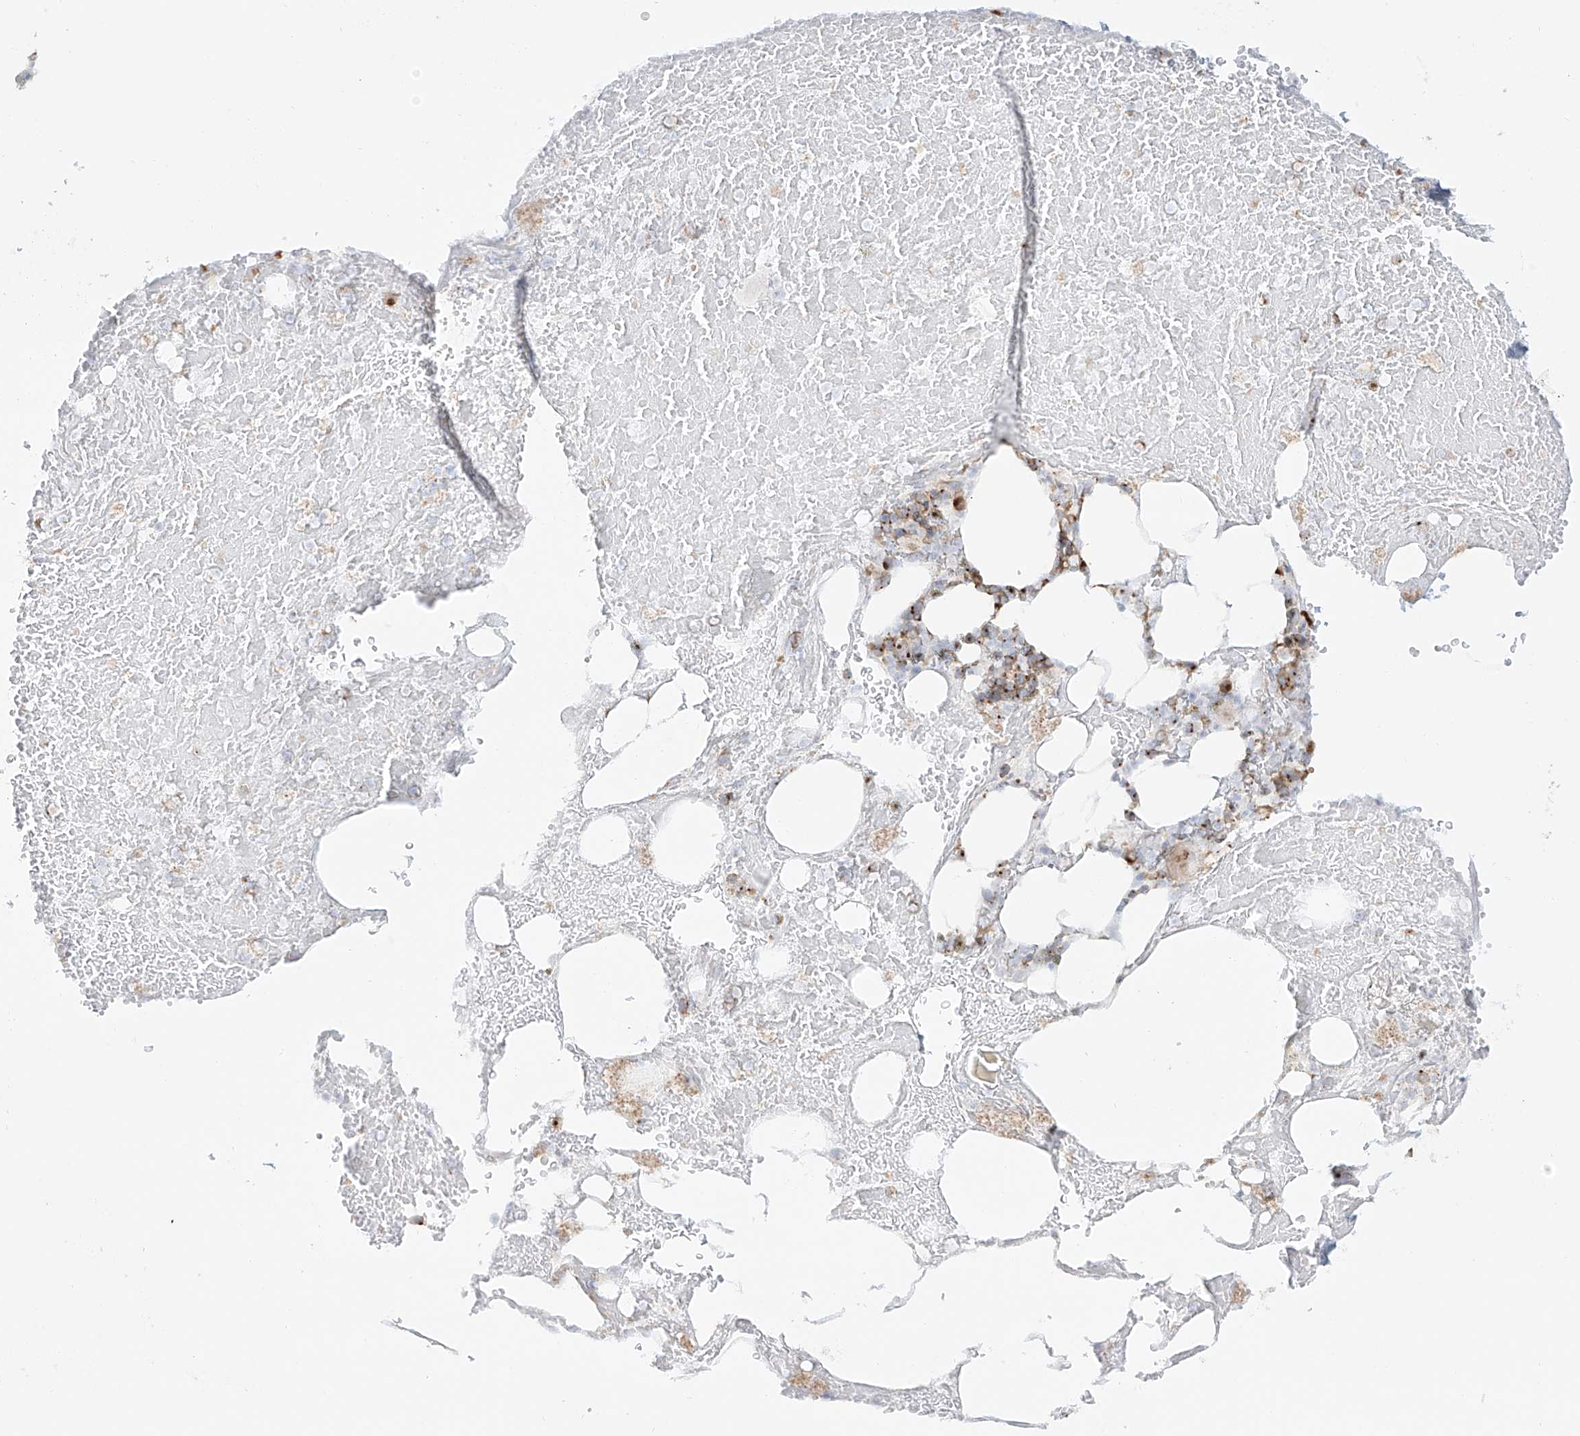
{"staining": {"intensity": "moderate", "quantity": ">75%", "location": "cytoplasmic/membranous"}, "tissue": "bone marrow", "cell_type": "Hematopoietic cells", "image_type": "normal", "snomed": [{"axis": "morphology", "description": "Normal tissue, NOS"}, {"axis": "topography", "description": "Bone marrow"}], "caption": "Hematopoietic cells display medium levels of moderate cytoplasmic/membranous expression in about >75% of cells in benign human bone marrow. Nuclei are stained in blue.", "gene": "BSDC1", "patient": {"sex": "male", "age": 60}}